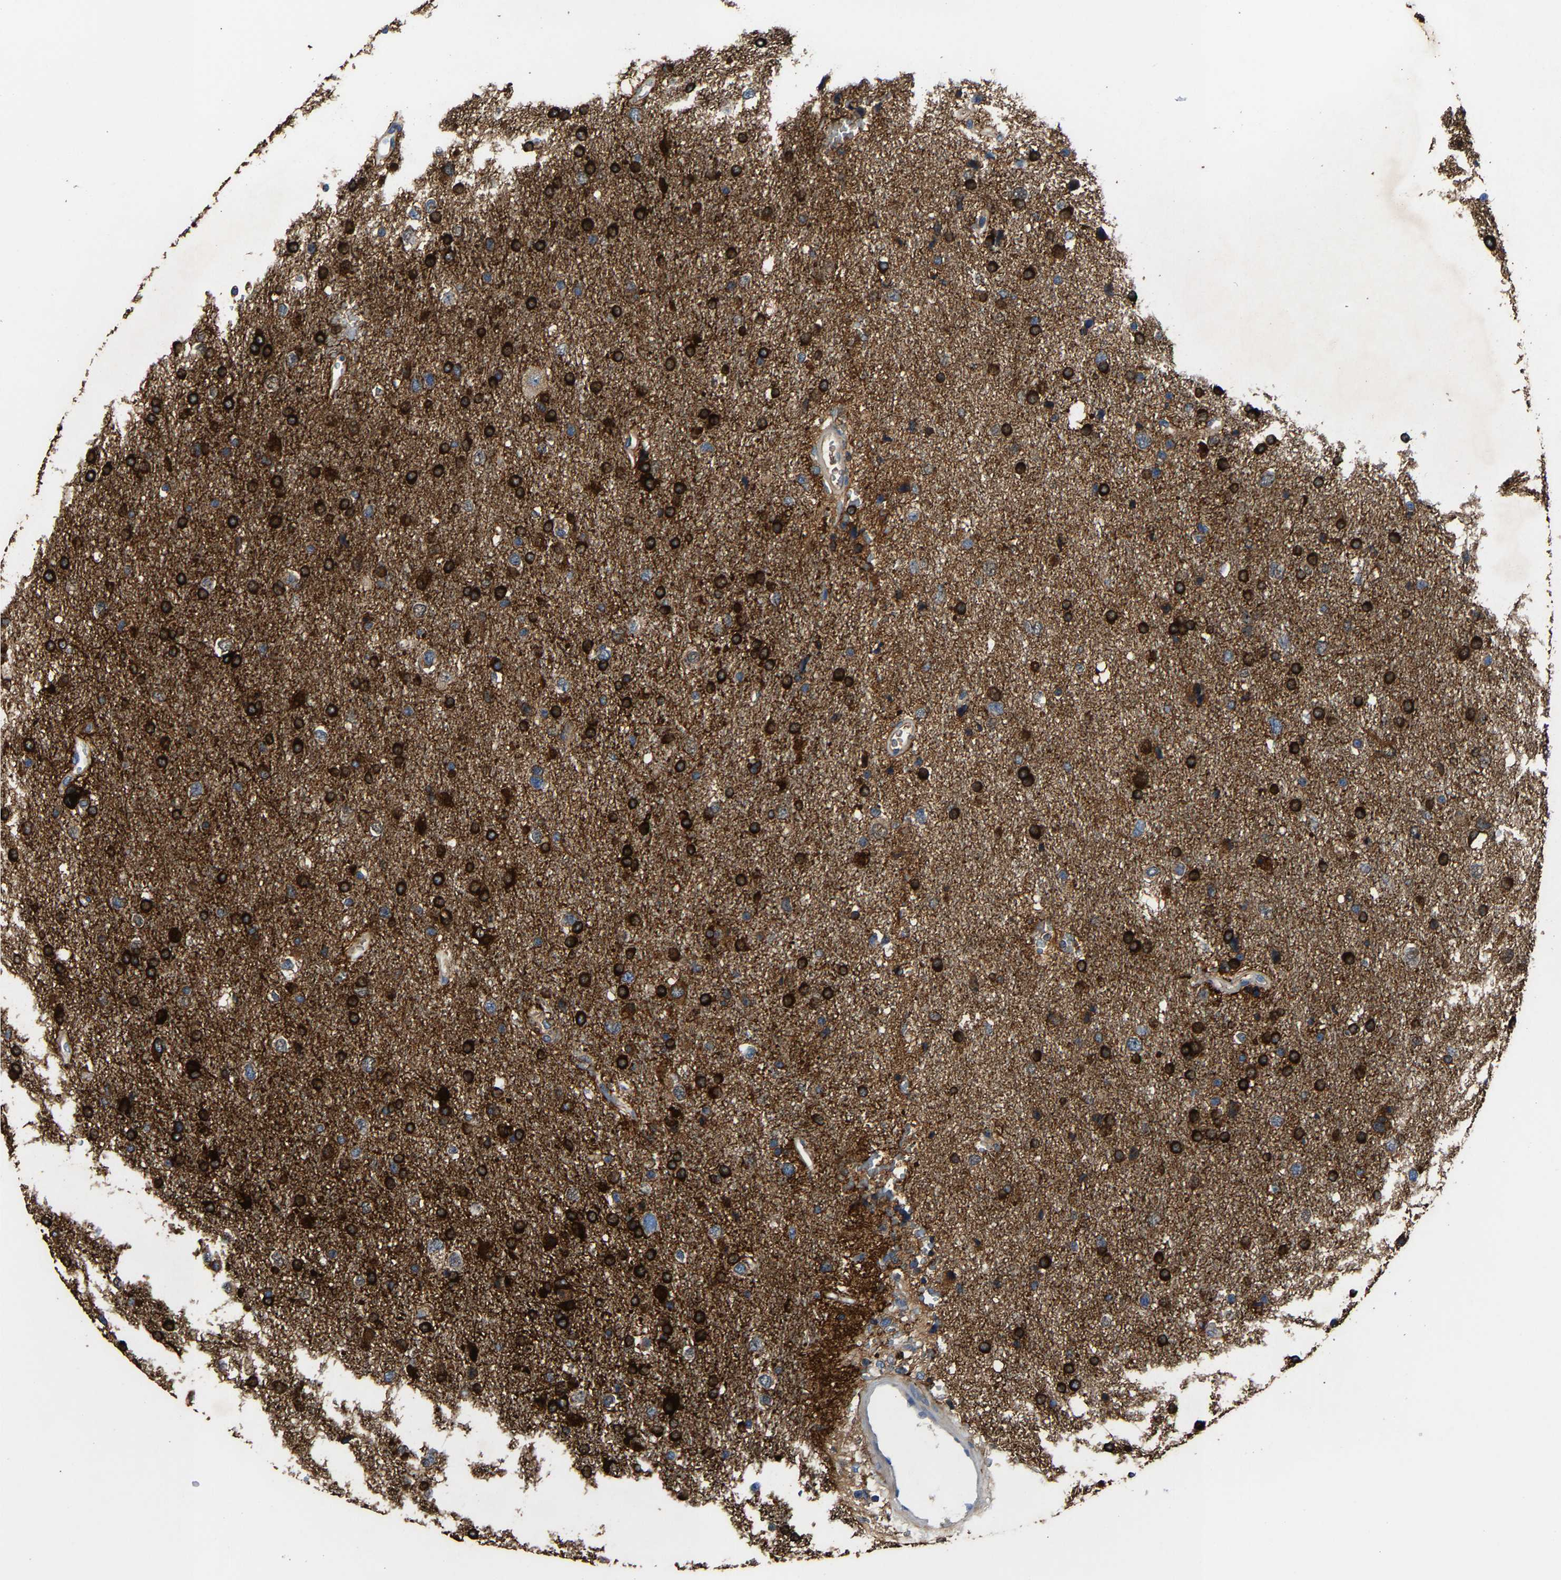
{"staining": {"intensity": "strong", "quantity": ">75%", "location": "cytoplasmic/membranous"}, "tissue": "glioma", "cell_type": "Tumor cells", "image_type": "cancer", "snomed": [{"axis": "morphology", "description": "Glioma, malignant, Low grade"}, {"axis": "topography", "description": "Brain"}], "caption": "IHC staining of glioma, which displays high levels of strong cytoplasmic/membranous positivity in about >75% of tumor cells indicating strong cytoplasmic/membranous protein staining. The staining was performed using DAB (3,3'-diaminobenzidine) (brown) for protein detection and nuclei were counterstained in hematoxylin (blue).", "gene": "AGK", "patient": {"sex": "female", "age": 37}}